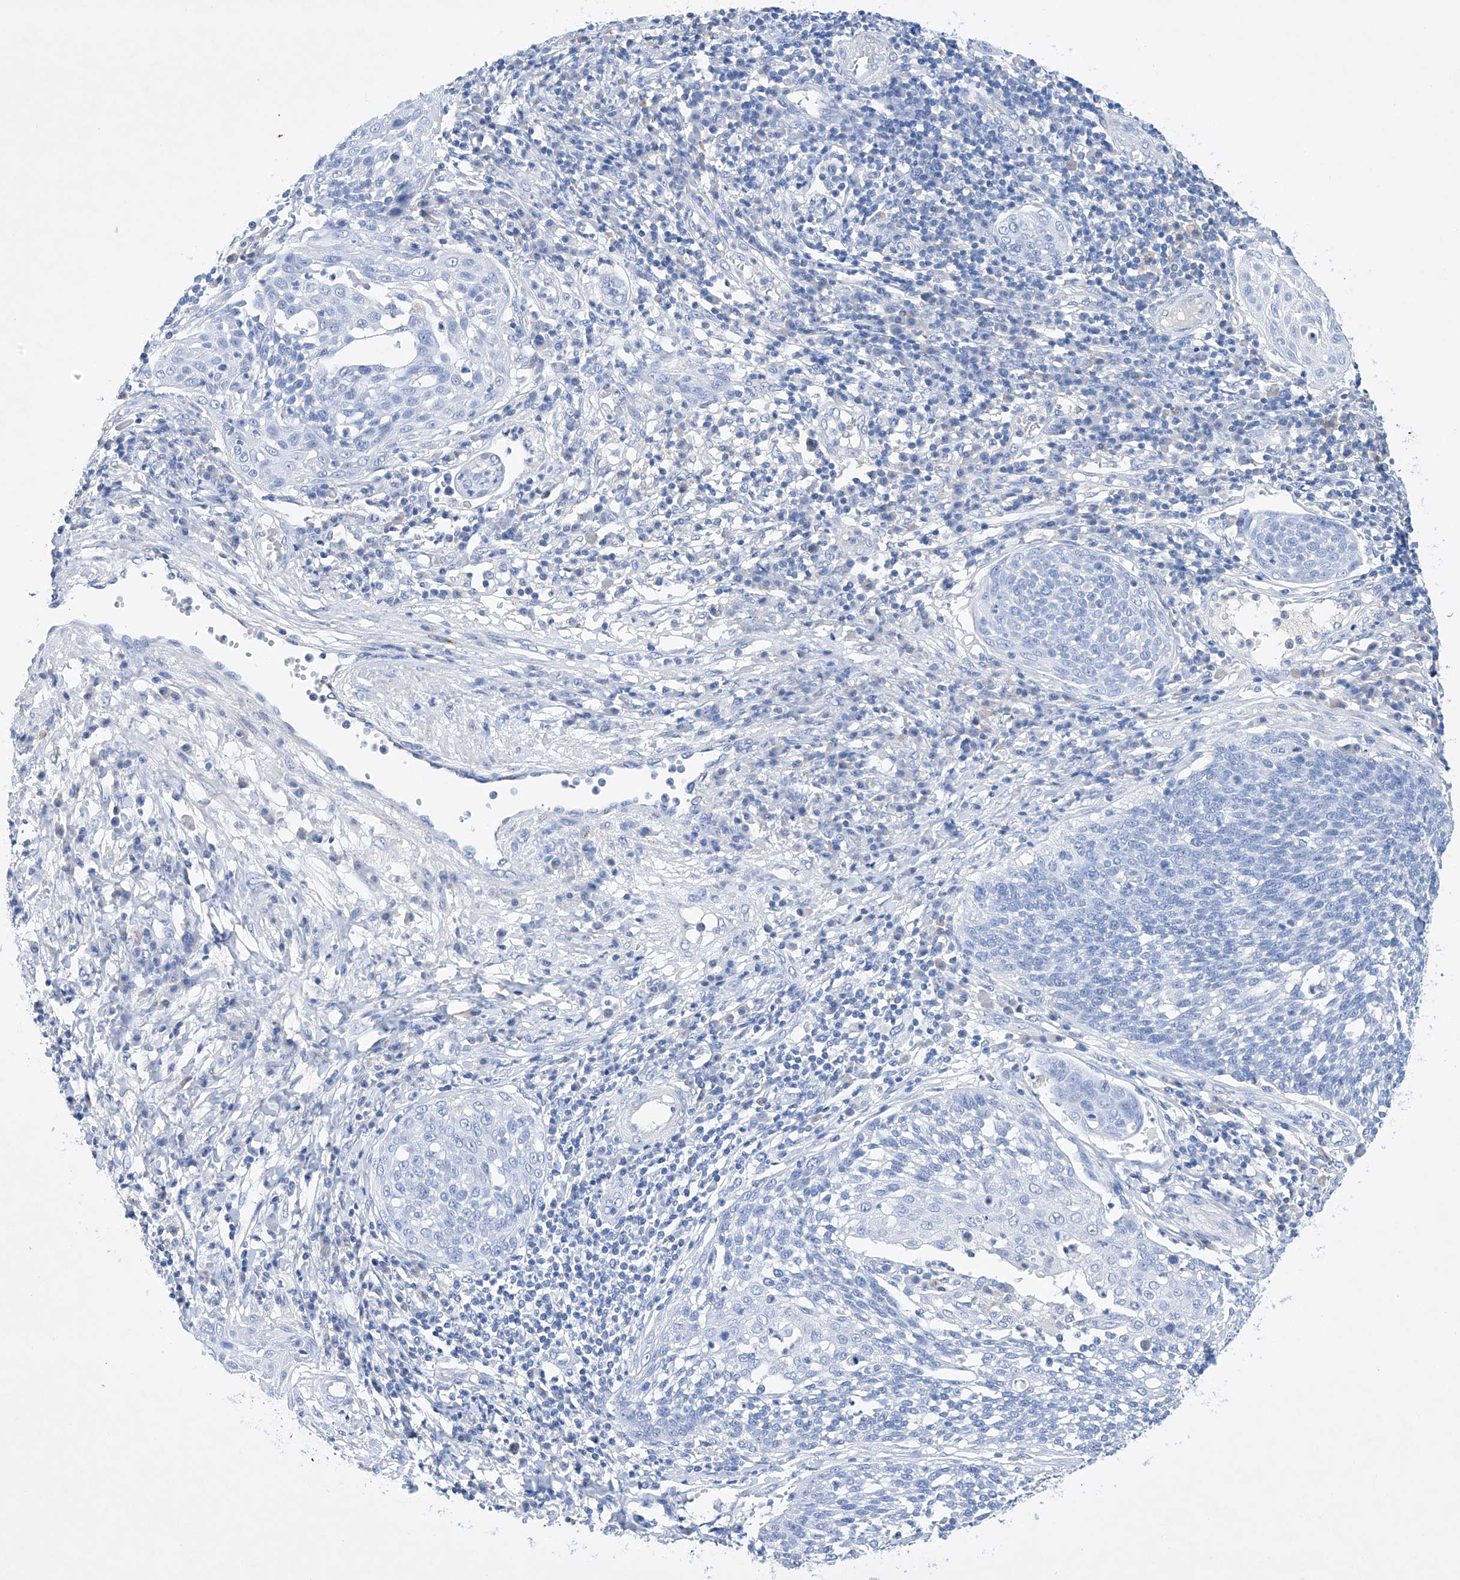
{"staining": {"intensity": "negative", "quantity": "none", "location": "none"}, "tissue": "cervical cancer", "cell_type": "Tumor cells", "image_type": "cancer", "snomed": [{"axis": "morphology", "description": "Squamous cell carcinoma, NOS"}, {"axis": "topography", "description": "Cervix"}], "caption": "The image displays no staining of tumor cells in cervical cancer. The staining was performed using DAB (3,3'-diaminobenzidine) to visualize the protein expression in brown, while the nuclei were stained in blue with hematoxylin (Magnification: 20x).", "gene": "LURAP1", "patient": {"sex": "female", "age": 34}}